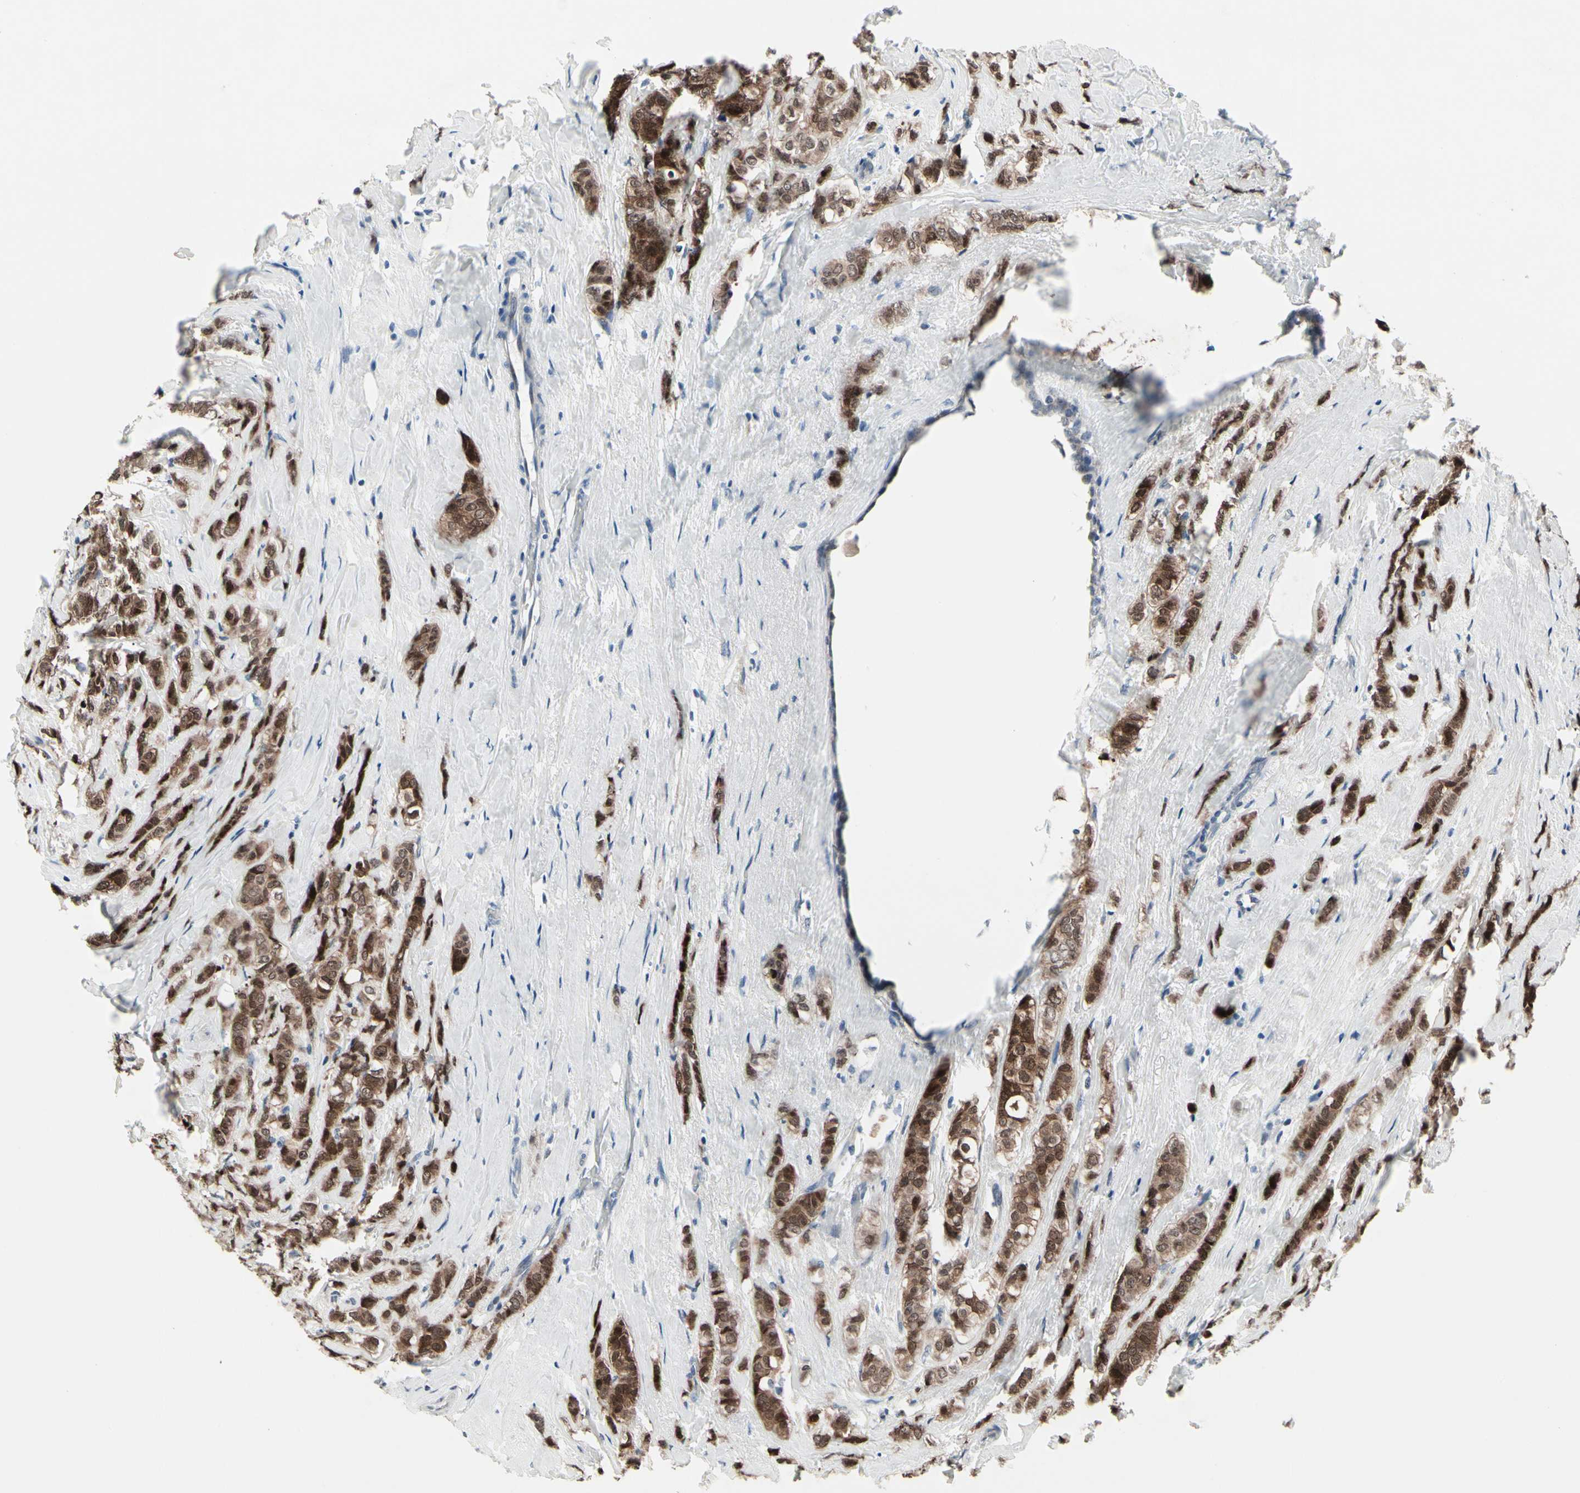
{"staining": {"intensity": "strong", "quantity": ">75%", "location": "cytoplasmic/membranous,nuclear"}, "tissue": "breast cancer", "cell_type": "Tumor cells", "image_type": "cancer", "snomed": [{"axis": "morphology", "description": "Lobular carcinoma"}, {"axis": "topography", "description": "Breast"}], "caption": "Protein staining demonstrates strong cytoplasmic/membranous and nuclear staining in approximately >75% of tumor cells in breast cancer.", "gene": "TXN", "patient": {"sex": "female", "age": 60}}